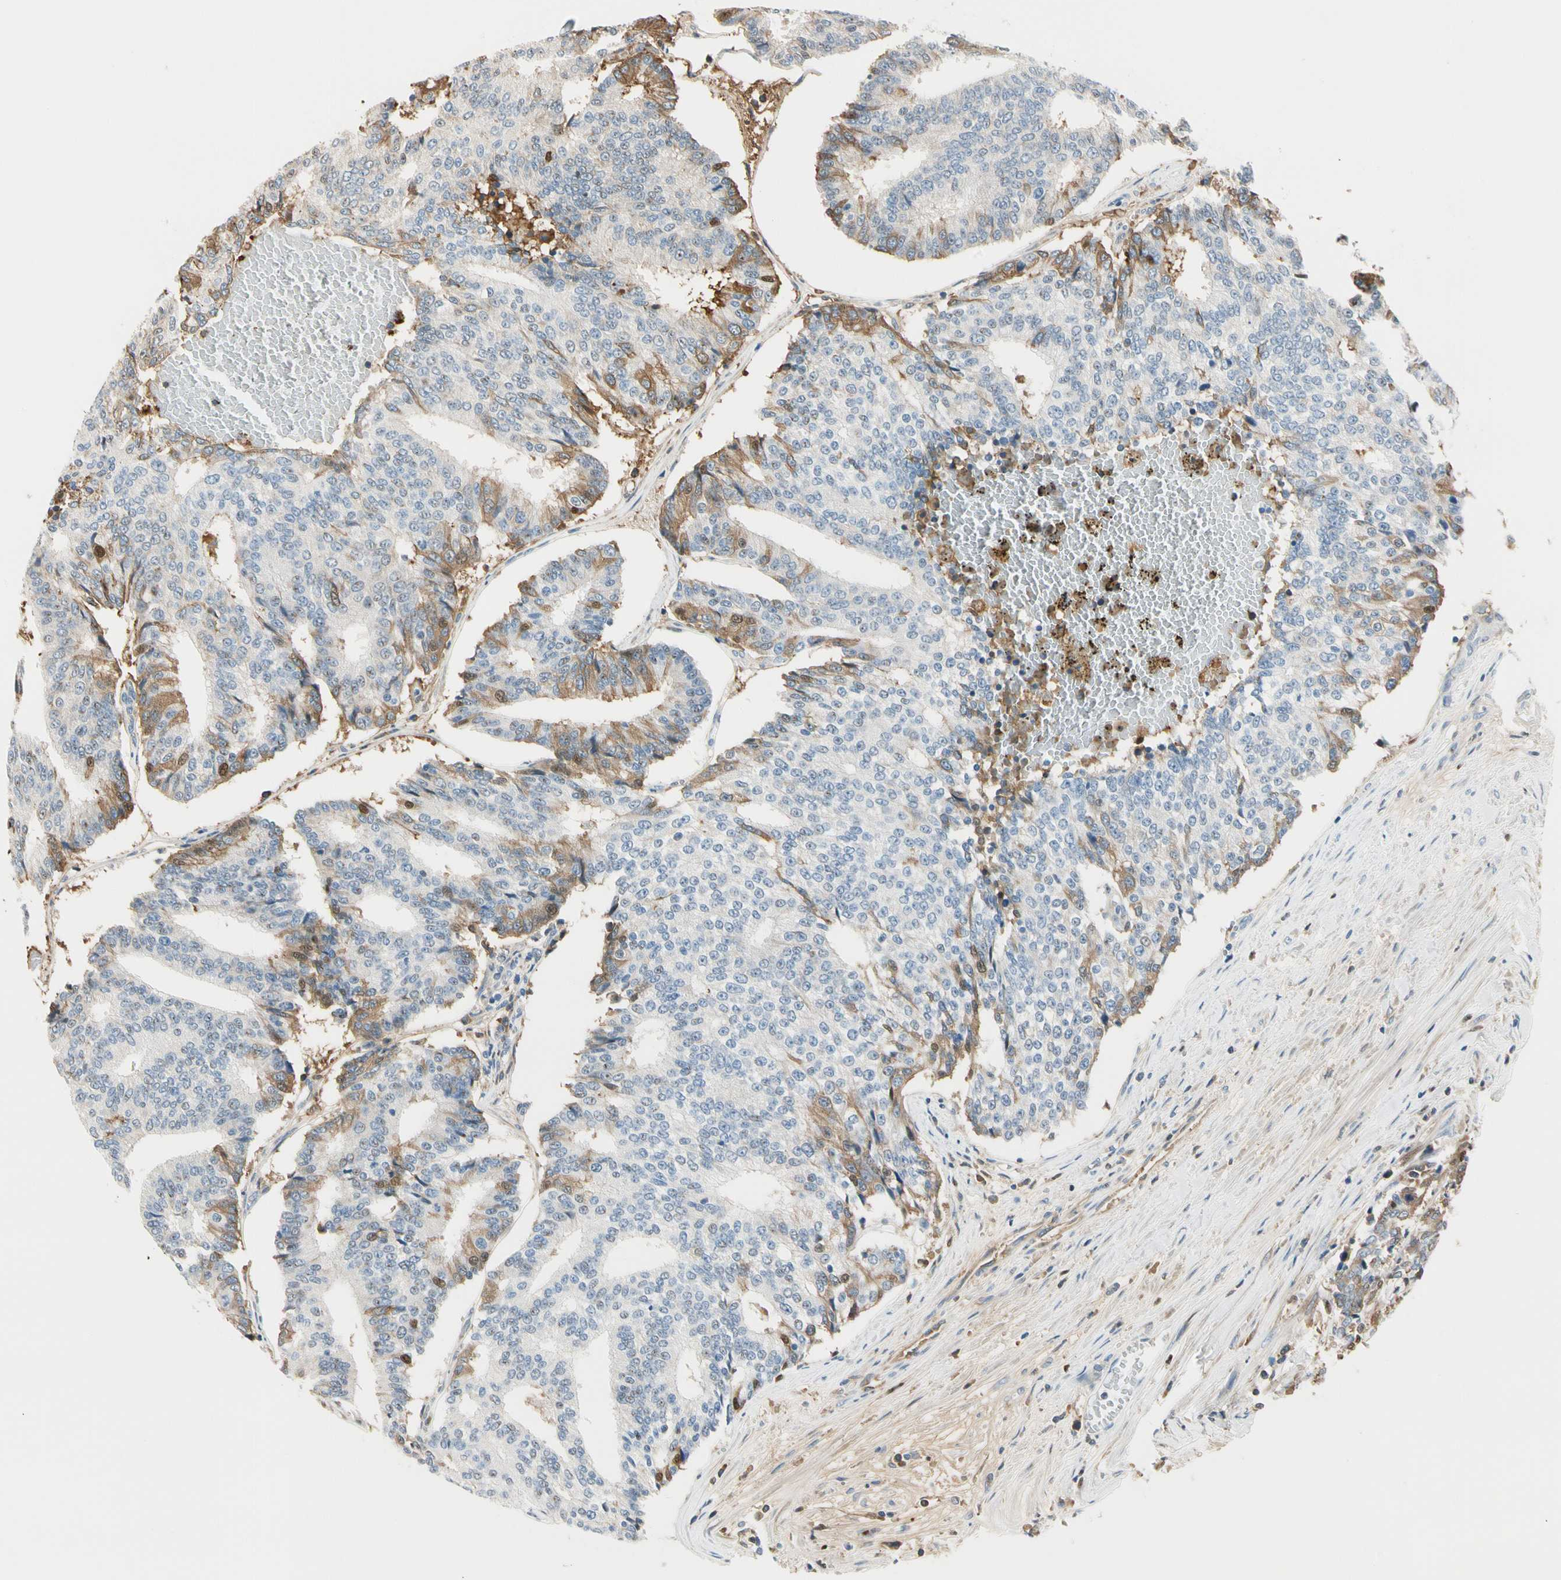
{"staining": {"intensity": "moderate", "quantity": "<25%", "location": "cytoplasmic/membranous,nuclear"}, "tissue": "prostate cancer", "cell_type": "Tumor cells", "image_type": "cancer", "snomed": [{"axis": "morphology", "description": "Adenocarcinoma, High grade"}, {"axis": "topography", "description": "Prostate"}], "caption": "The immunohistochemical stain shows moderate cytoplasmic/membranous and nuclear staining in tumor cells of prostate cancer tissue.", "gene": "LAMB3", "patient": {"sex": "male", "age": 55}}